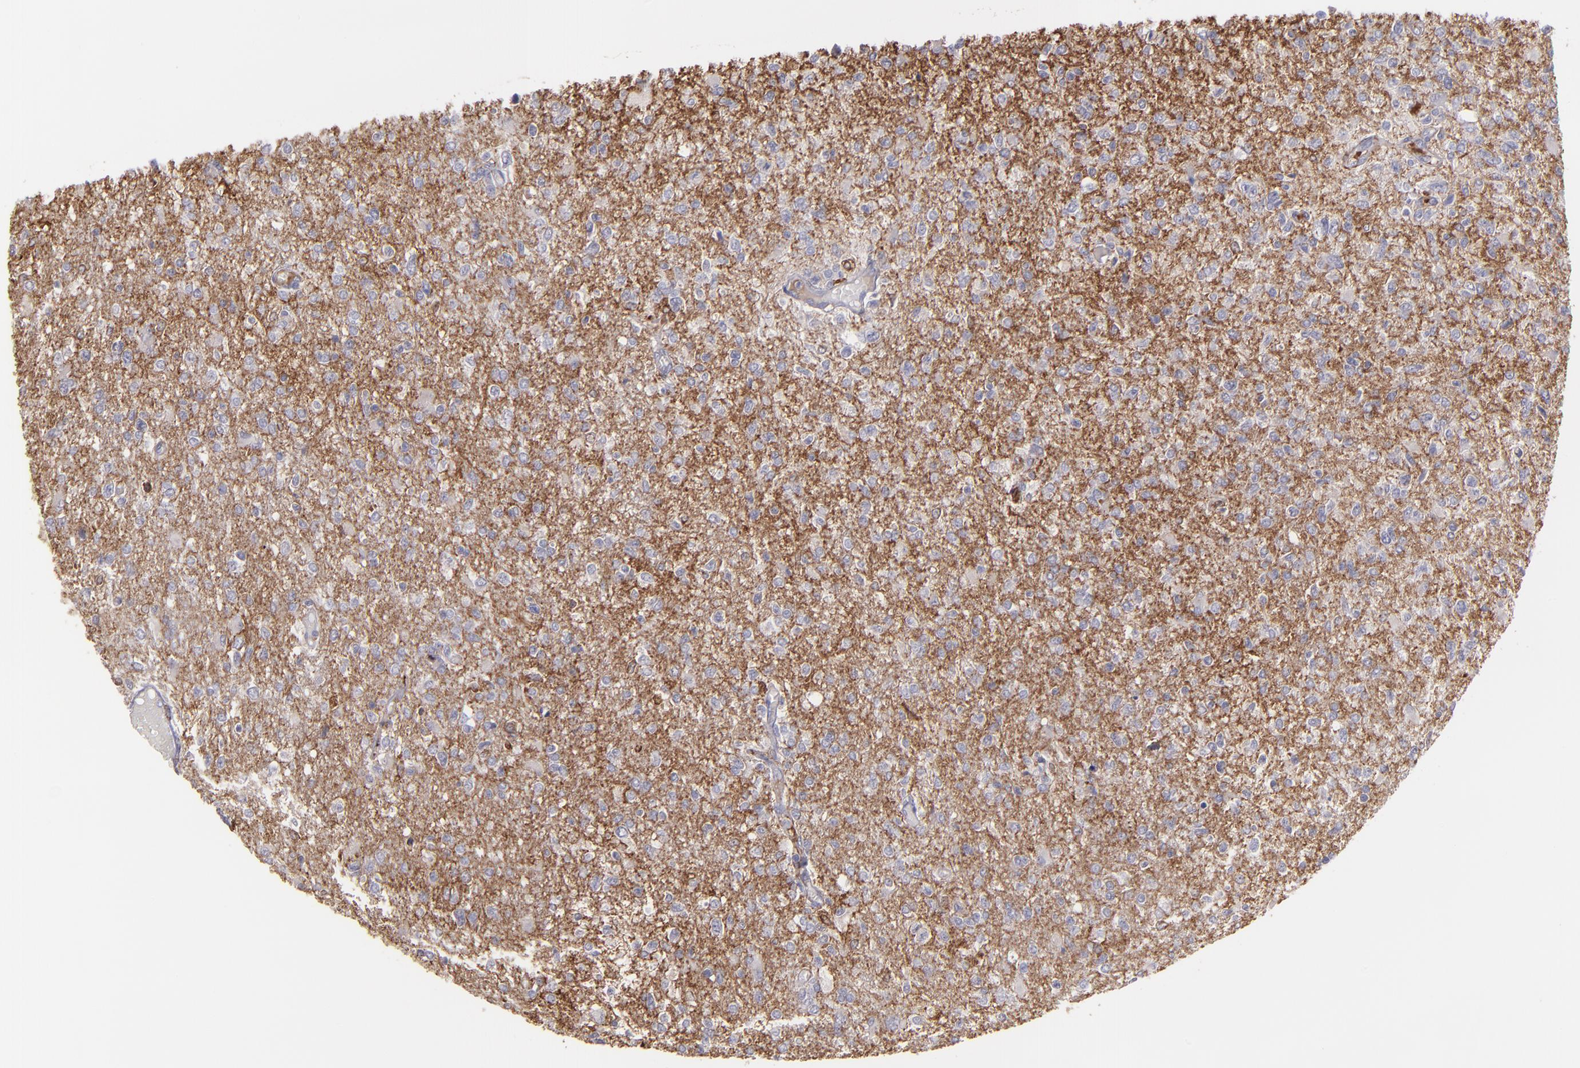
{"staining": {"intensity": "weak", "quantity": "25%-75%", "location": "cytoplasmic/membranous"}, "tissue": "glioma", "cell_type": "Tumor cells", "image_type": "cancer", "snomed": [{"axis": "morphology", "description": "Glioma, malignant, High grade"}, {"axis": "topography", "description": "Cerebral cortex"}], "caption": "Glioma stained with a protein marker exhibits weak staining in tumor cells.", "gene": "C1QA", "patient": {"sex": "male", "age": 76}}